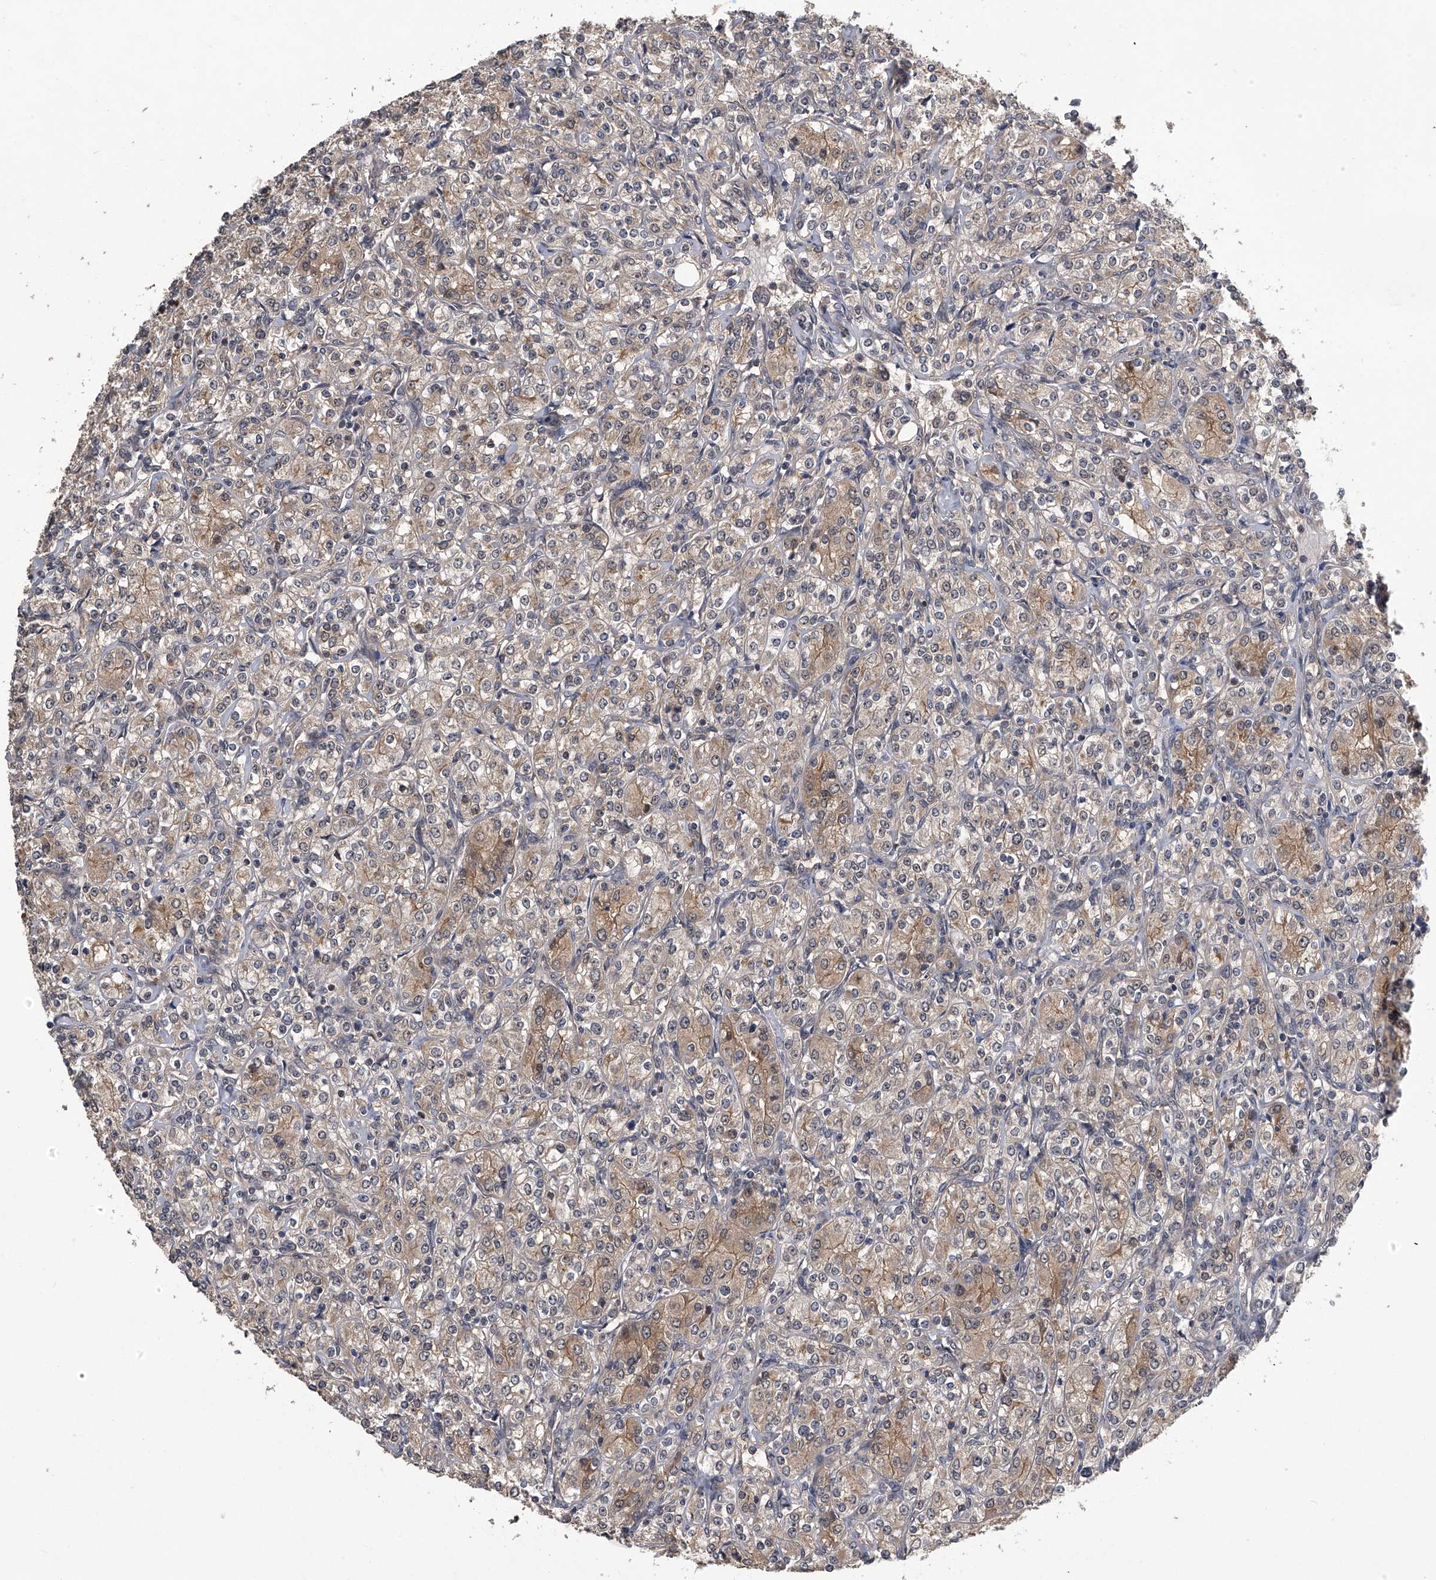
{"staining": {"intensity": "weak", "quantity": "<25%", "location": "cytoplasmic/membranous"}, "tissue": "renal cancer", "cell_type": "Tumor cells", "image_type": "cancer", "snomed": [{"axis": "morphology", "description": "Adenocarcinoma, NOS"}, {"axis": "topography", "description": "Kidney"}], "caption": "Tumor cells are negative for brown protein staining in renal cancer (adenocarcinoma). (DAB immunohistochemistry, high magnification).", "gene": "SLC12A8", "patient": {"sex": "male", "age": 77}}